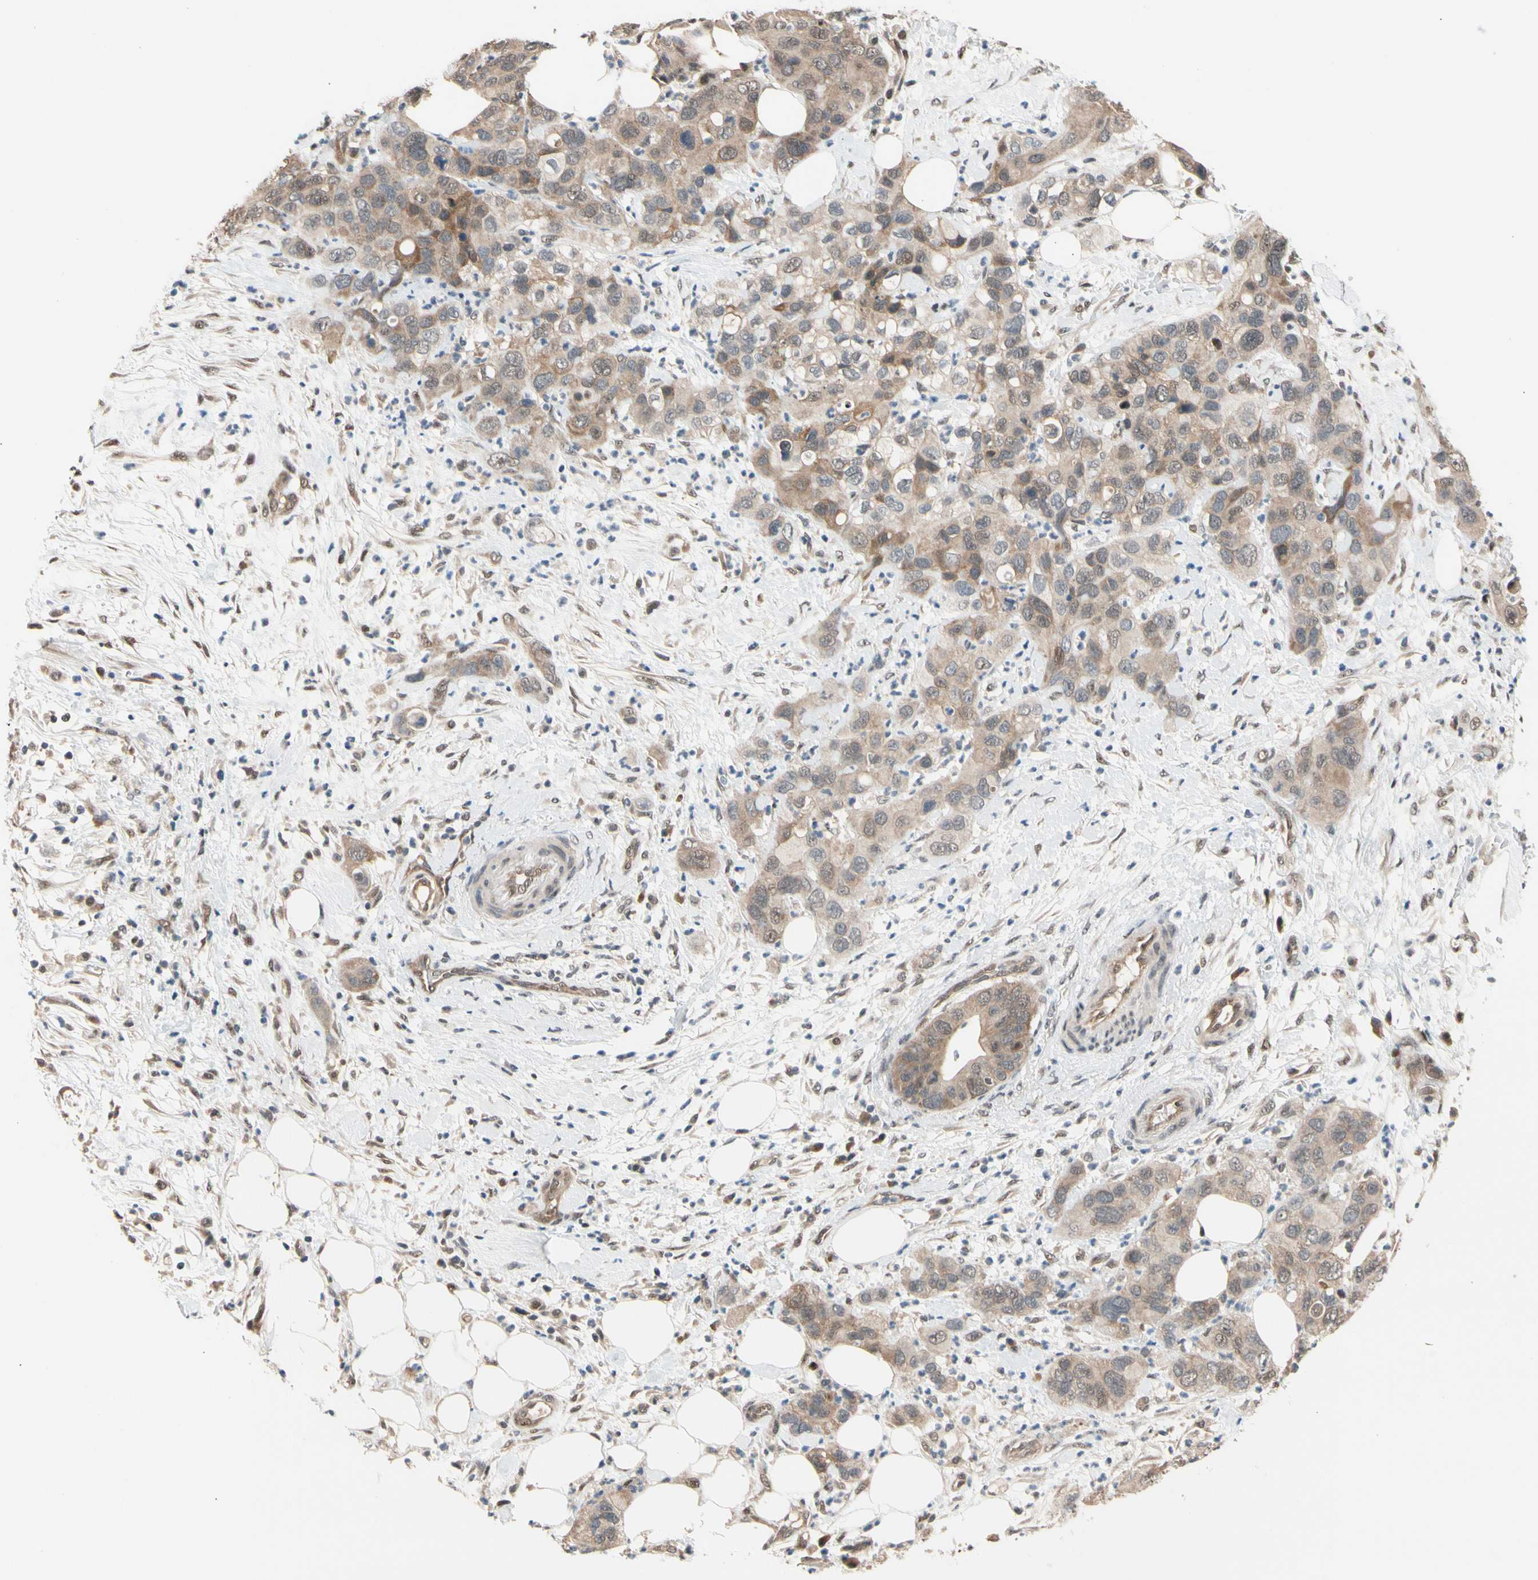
{"staining": {"intensity": "weak", "quantity": ">75%", "location": "cytoplasmic/membranous"}, "tissue": "pancreatic cancer", "cell_type": "Tumor cells", "image_type": "cancer", "snomed": [{"axis": "morphology", "description": "Adenocarcinoma, NOS"}, {"axis": "topography", "description": "Pancreas"}], "caption": "Human pancreatic cancer stained with a protein marker exhibits weak staining in tumor cells.", "gene": "NGEF", "patient": {"sex": "female", "age": 71}}